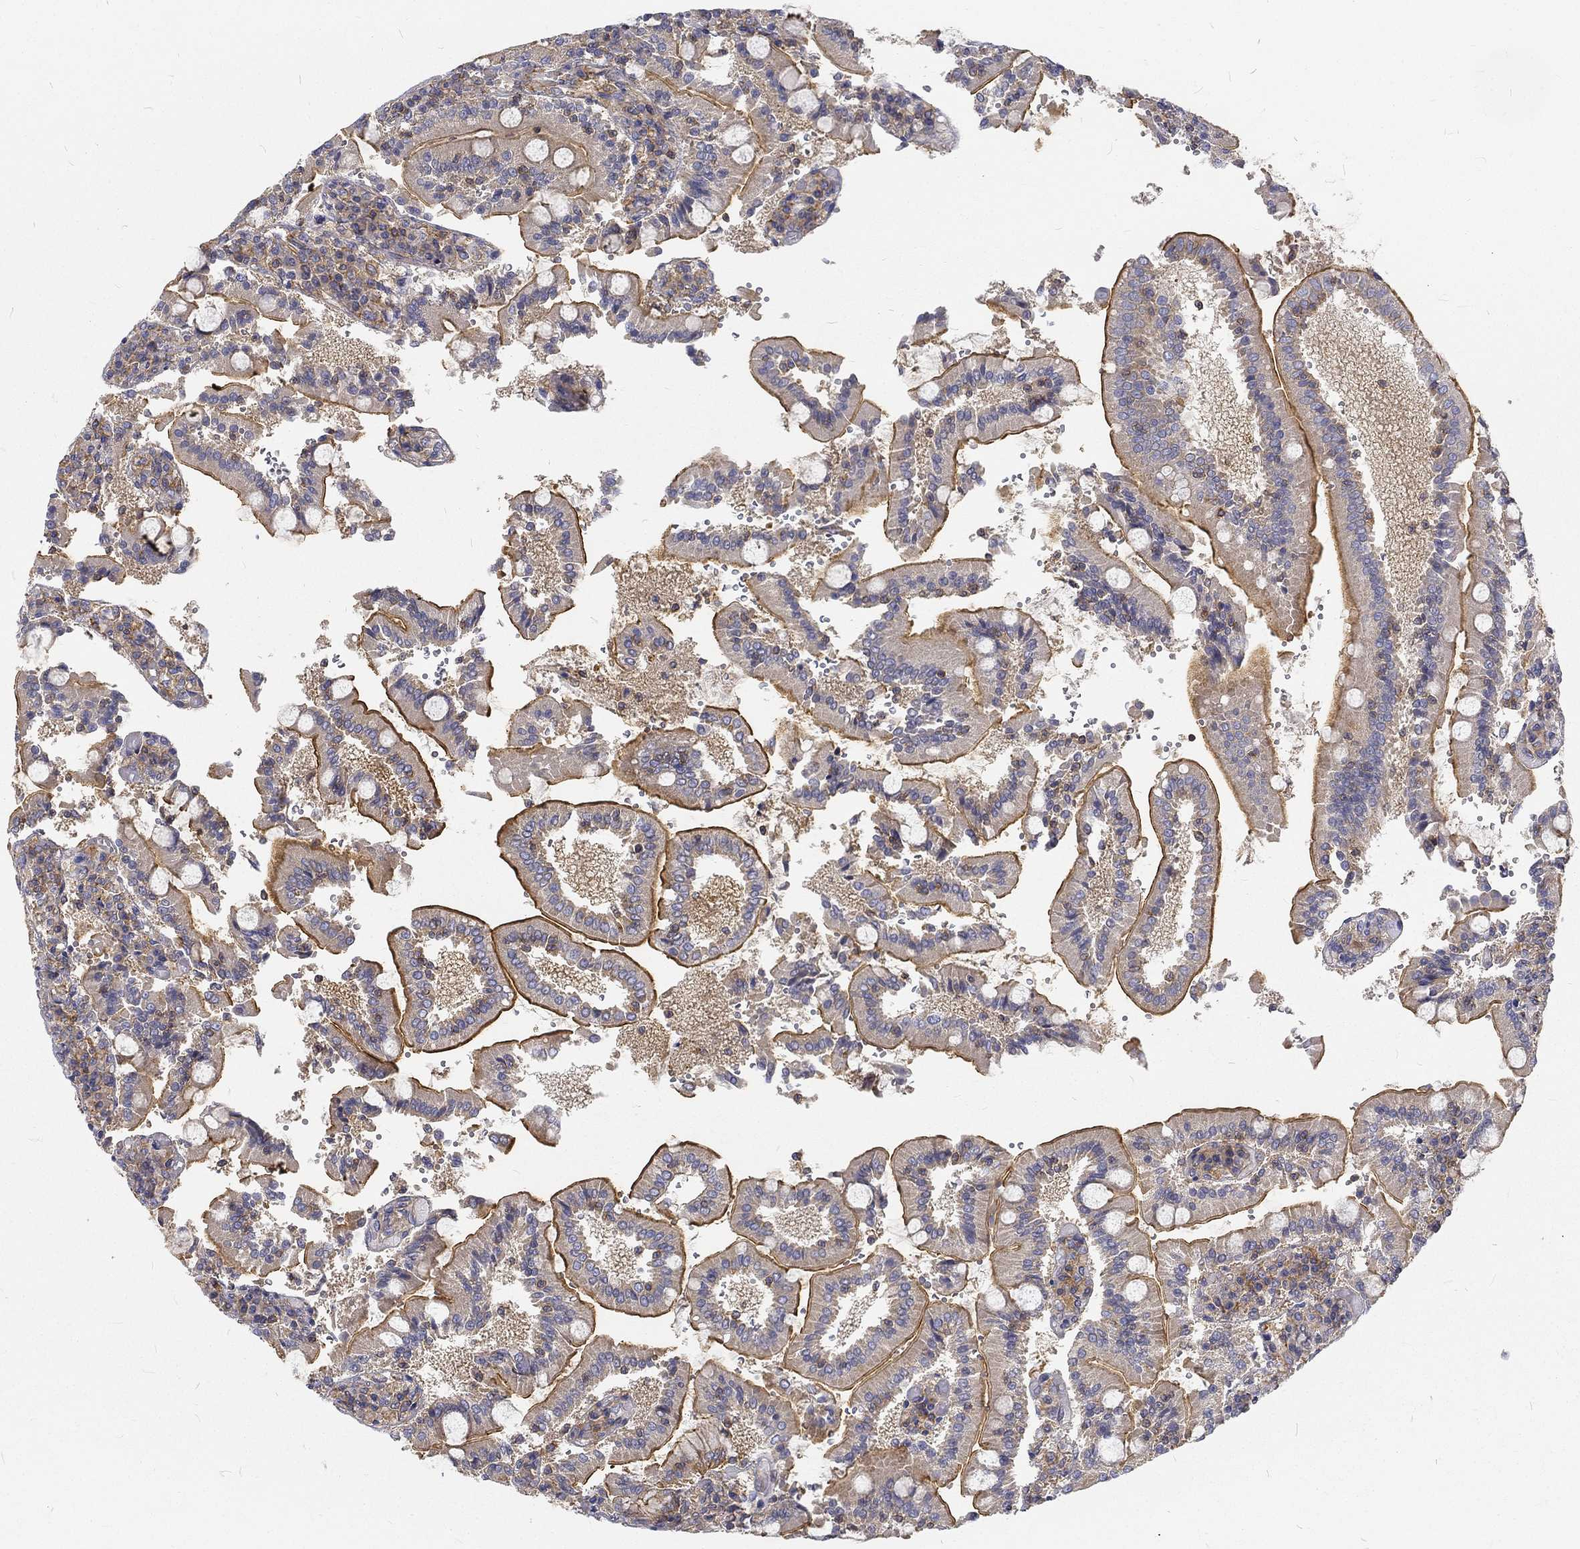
{"staining": {"intensity": "moderate", "quantity": ">75%", "location": "cytoplasmic/membranous"}, "tissue": "duodenum", "cell_type": "Glandular cells", "image_type": "normal", "snomed": [{"axis": "morphology", "description": "Normal tissue, NOS"}, {"axis": "topography", "description": "Duodenum"}], "caption": "Immunohistochemistry photomicrograph of normal duodenum: duodenum stained using IHC reveals medium levels of moderate protein expression localized specifically in the cytoplasmic/membranous of glandular cells, appearing as a cytoplasmic/membranous brown color.", "gene": "MTMR11", "patient": {"sex": "female", "age": 62}}